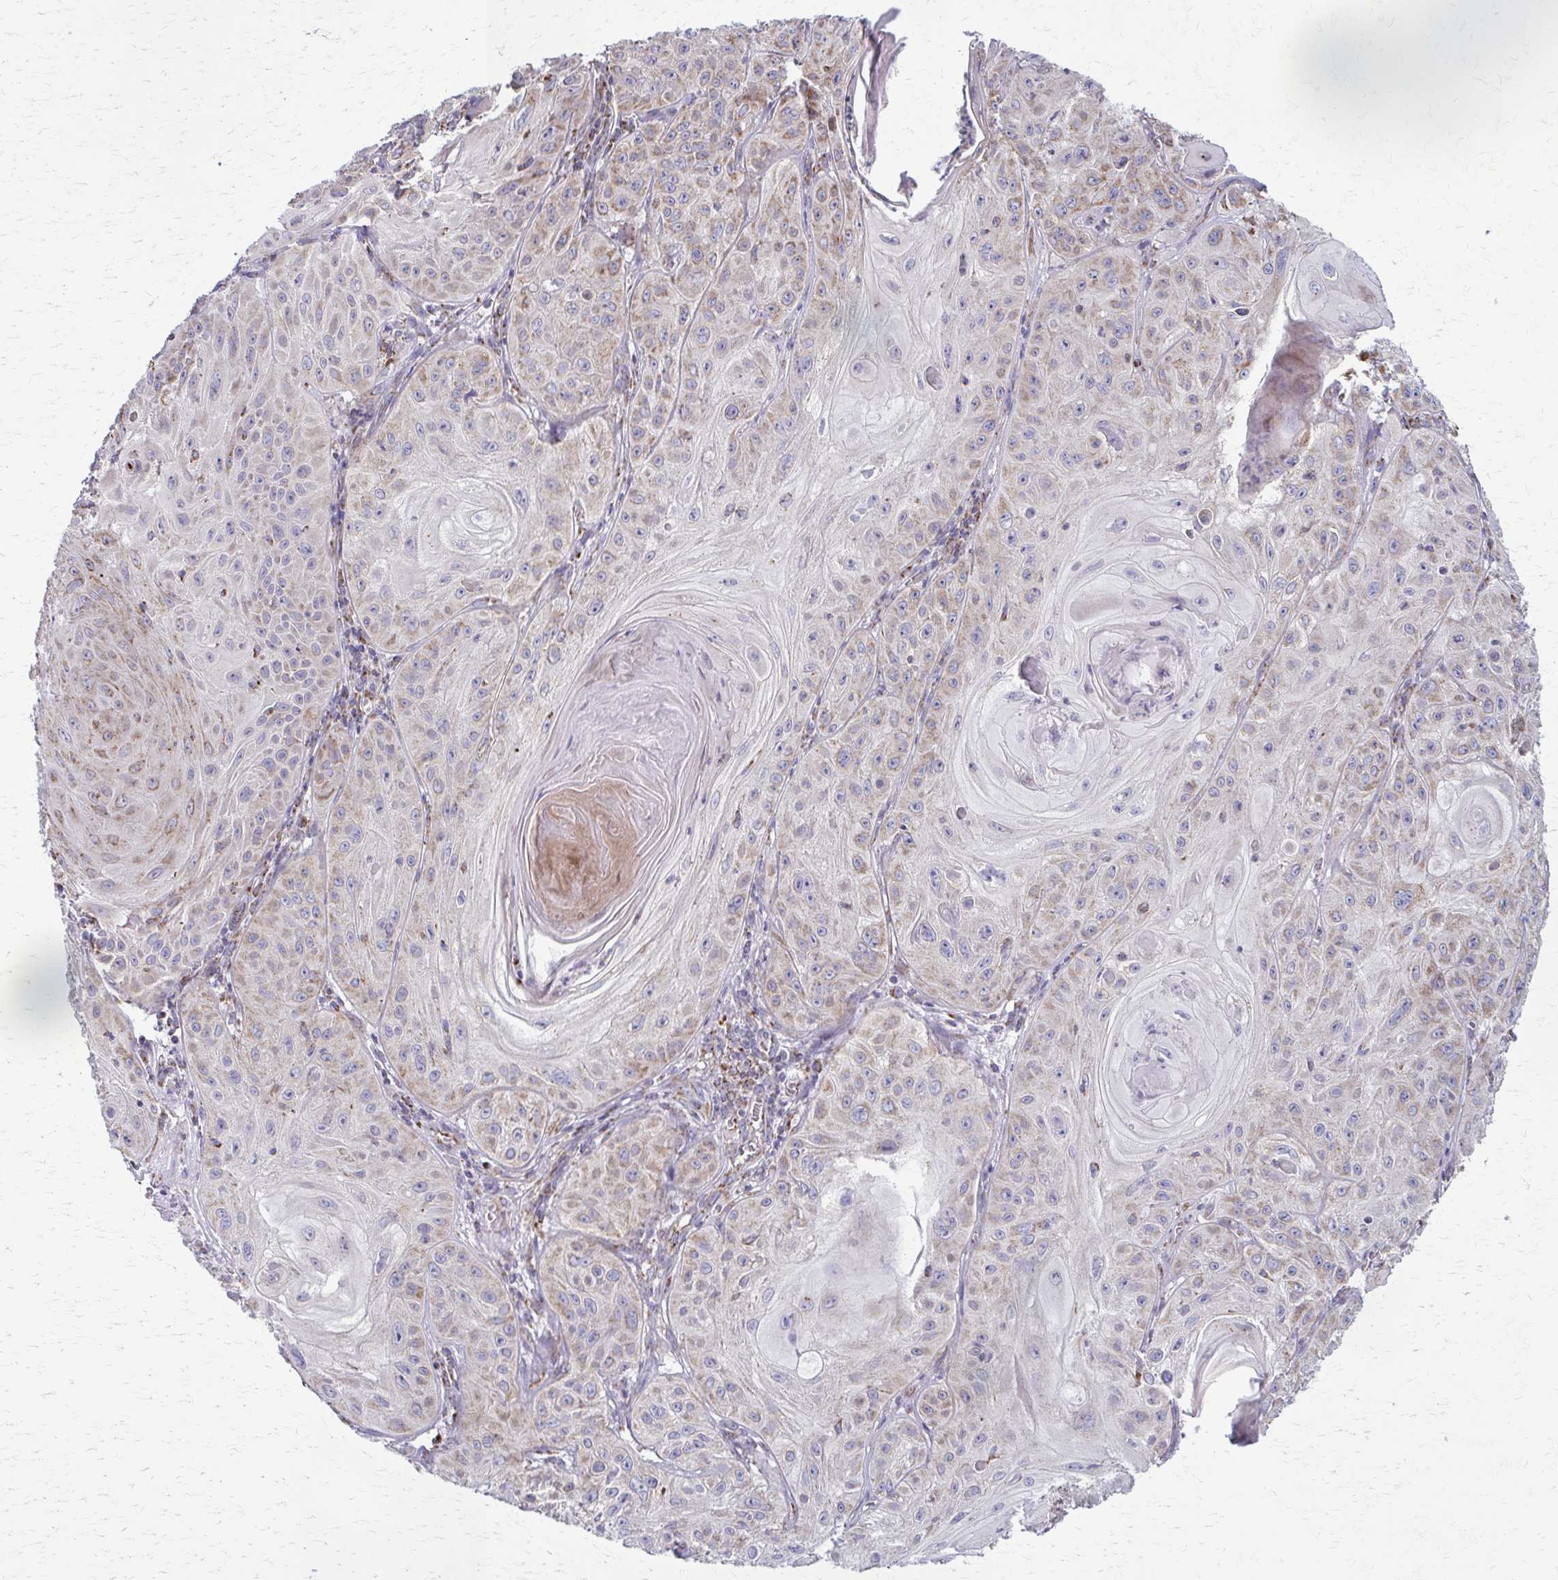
{"staining": {"intensity": "weak", "quantity": "<25%", "location": "cytoplasmic/membranous"}, "tissue": "skin cancer", "cell_type": "Tumor cells", "image_type": "cancer", "snomed": [{"axis": "morphology", "description": "Squamous cell carcinoma, NOS"}, {"axis": "topography", "description": "Skin"}], "caption": "Immunohistochemistry (IHC) photomicrograph of neoplastic tissue: human skin cancer (squamous cell carcinoma) stained with DAB (3,3'-diaminobenzidine) demonstrates no significant protein positivity in tumor cells.", "gene": "TVP23A", "patient": {"sex": "male", "age": 85}}